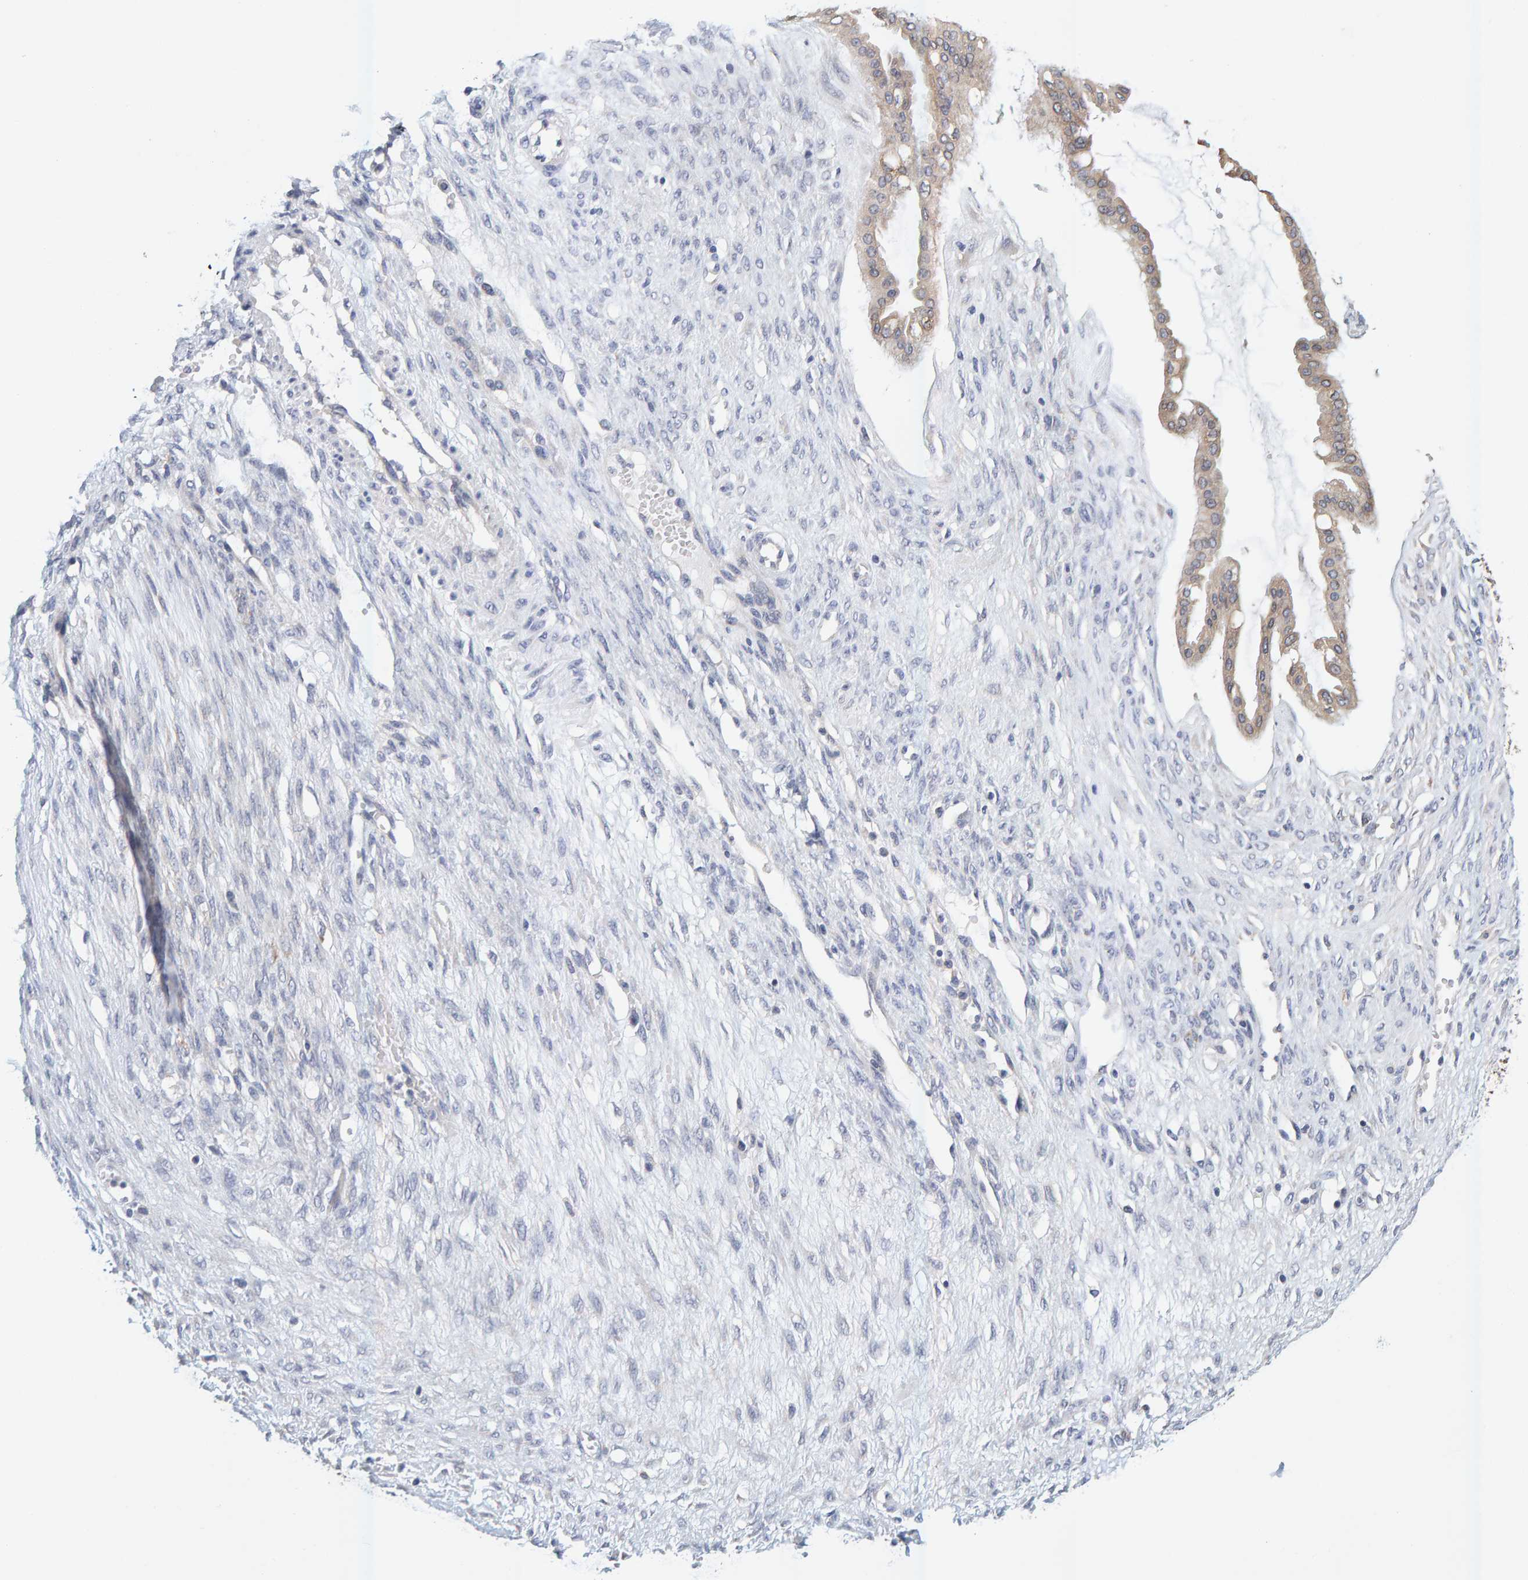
{"staining": {"intensity": "weak", "quantity": ">75%", "location": "cytoplasmic/membranous"}, "tissue": "ovarian cancer", "cell_type": "Tumor cells", "image_type": "cancer", "snomed": [{"axis": "morphology", "description": "Cystadenocarcinoma, mucinous, NOS"}, {"axis": "topography", "description": "Ovary"}], "caption": "Immunohistochemical staining of human ovarian cancer reveals low levels of weak cytoplasmic/membranous protein staining in approximately >75% of tumor cells. (Stains: DAB (3,3'-diaminobenzidine) in brown, nuclei in blue, Microscopy: brightfield microscopy at high magnification).", "gene": "SGPL1", "patient": {"sex": "female", "age": 73}}